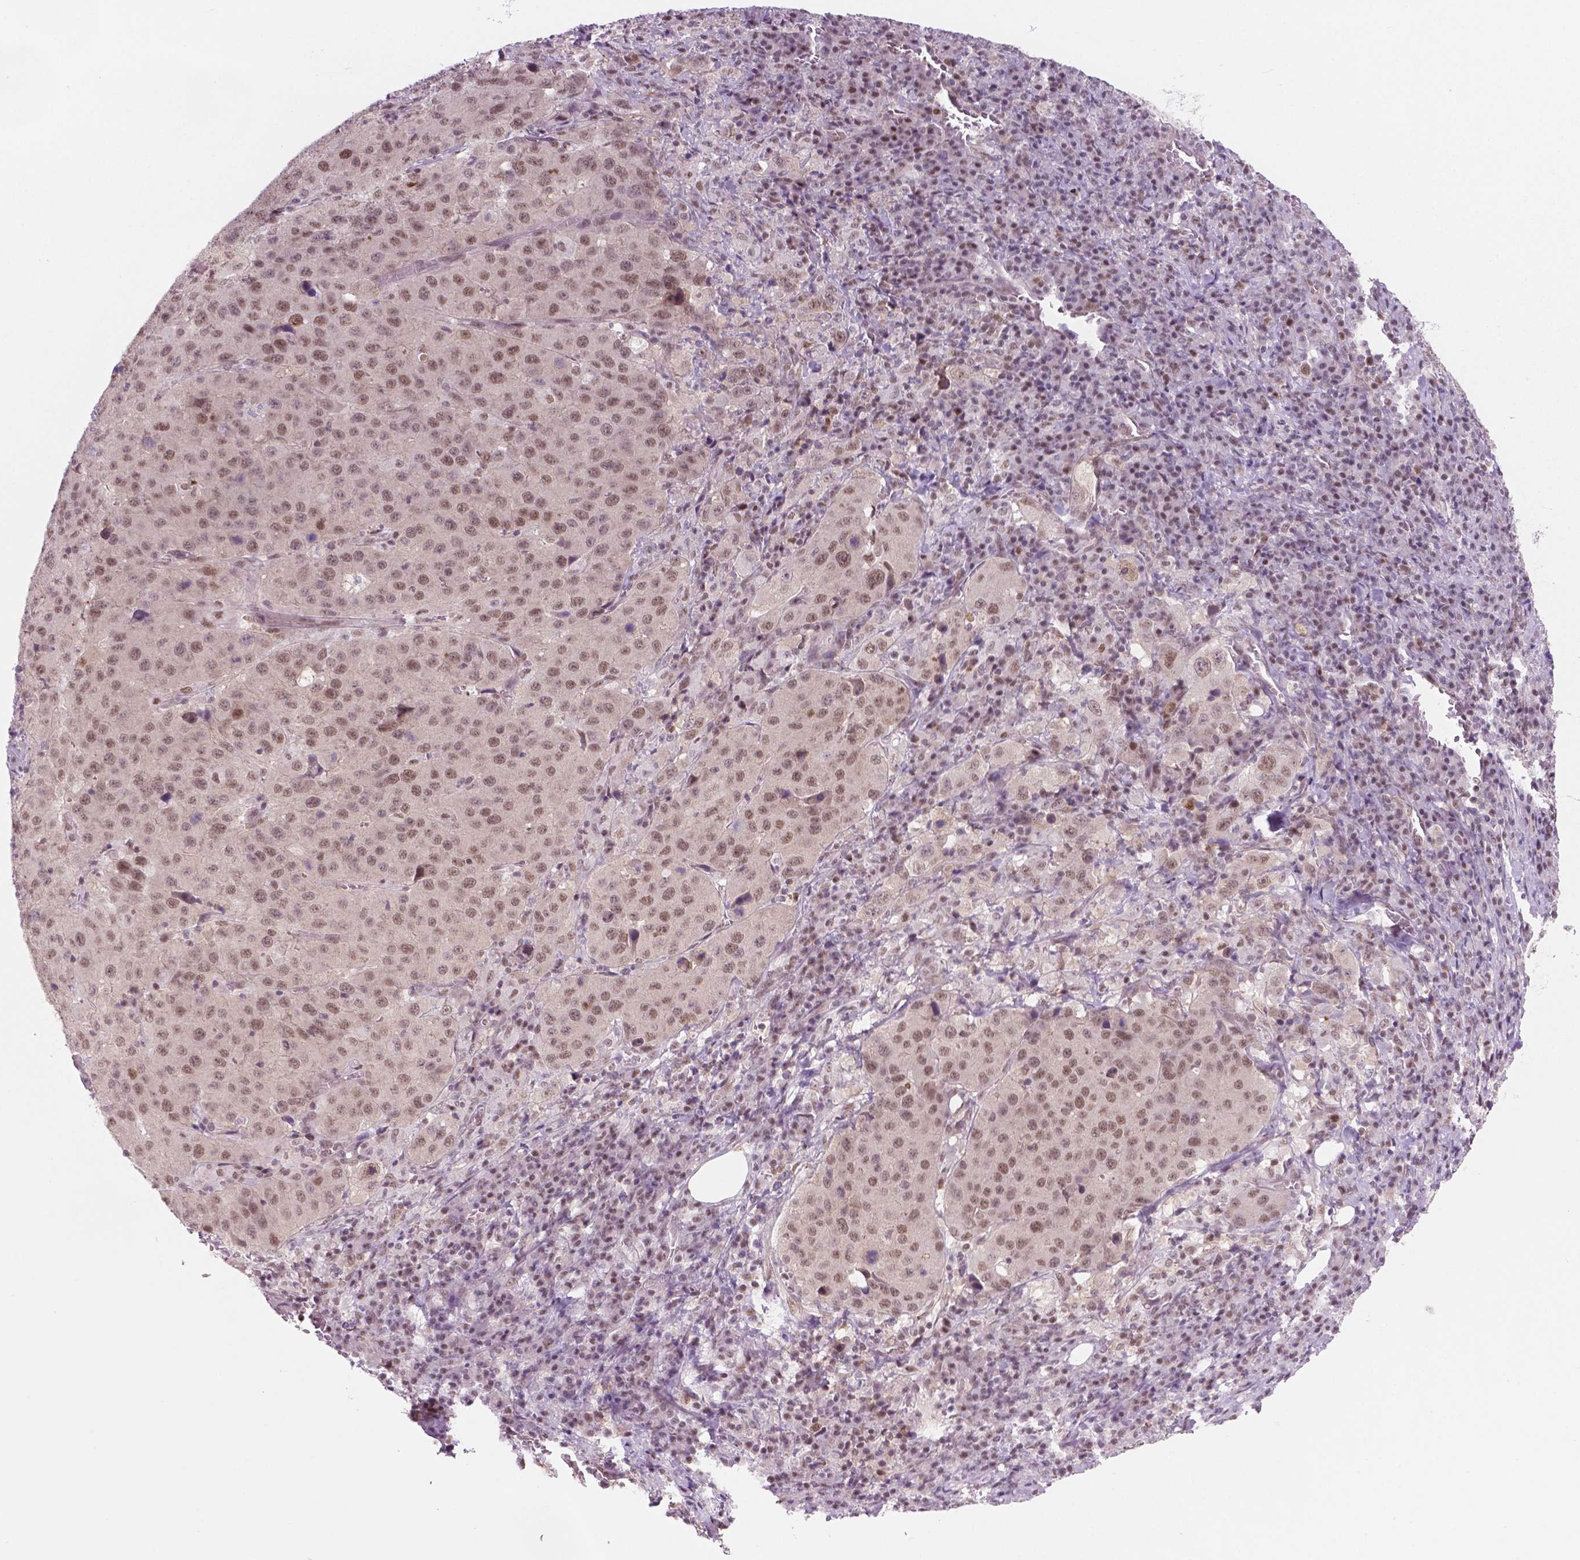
{"staining": {"intensity": "moderate", "quantity": ">75%", "location": "nuclear"}, "tissue": "stomach cancer", "cell_type": "Tumor cells", "image_type": "cancer", "snomed": [{"axis": "morphology", "description": "Adenocarcinoma, NOS"}, {"axis": "topography", "description": "Stomach"}], "caption": "IHC photomicrograph of stomach adenocarcinoma stained for a protein (brown), which demonstrates medium levels of moderate nuclear positivity in about >75% of tumor cells.", "gene": "PHAX", "patient": {"sex": "male", "age": 71}}